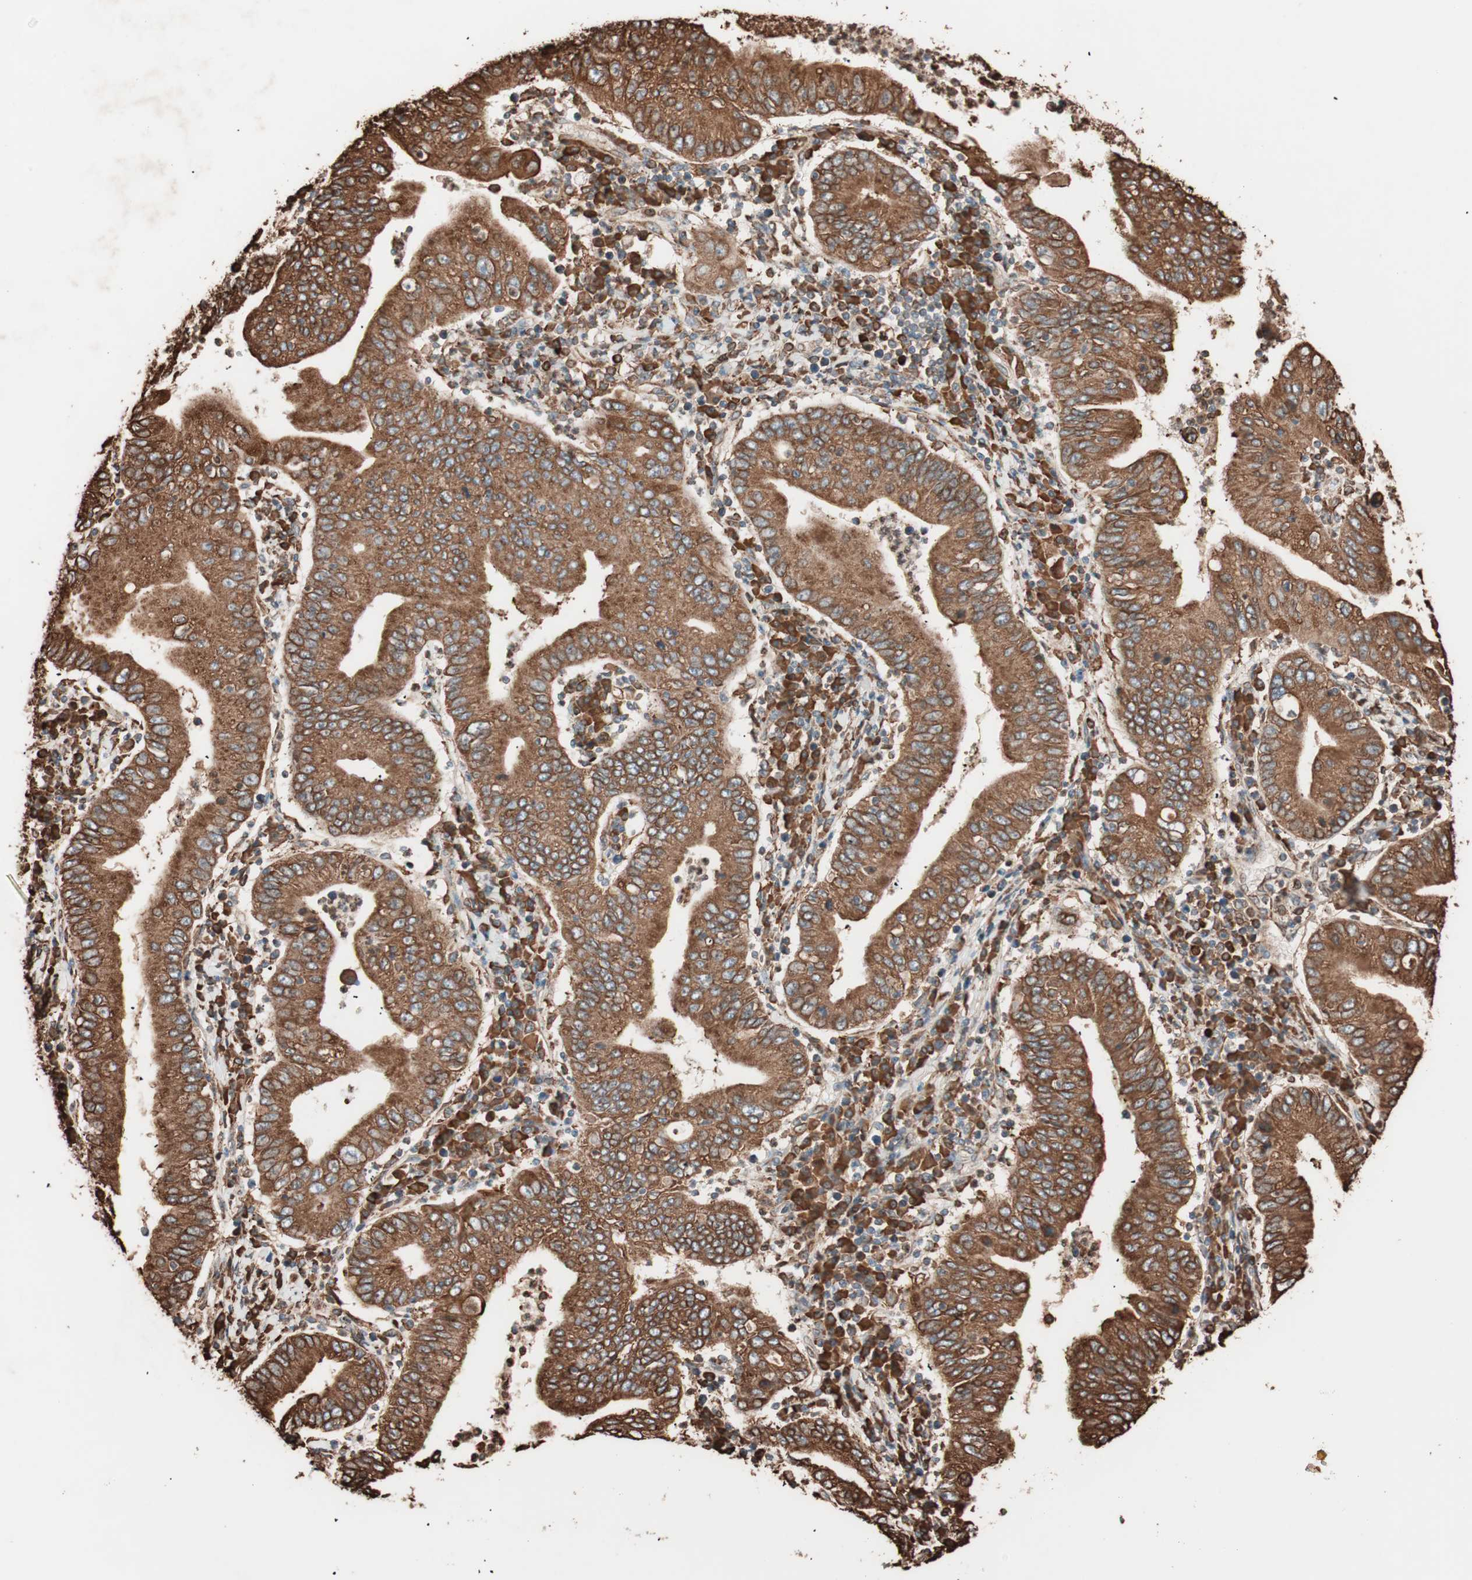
{"staining": {"intensity": "strong", "quantity": ">75%", "location": "cytoplasmic/membranous"}, "tissue": "stomach cancer", "cell_type": "Tumor cells", "image_type": "cancer", "snomed": [{"axis": "morphology", "description": "Normal tissue, NOS"}, {"axis": "morphology", "description": "Adenocarcinoma, NOS"}, {"axis": "topography", "description": "Esophagus"}, {"axis": "topography", "description": "Stomach, upper"}, {"axis": "topography", "description": "Peripheral nerve tissue"}], "caption": "Stomach adenocarcinoma stained for a protein (brown) reveals strong cytoplasmic/membranous positive positivity in approximately >75% of tumor cells.", "gene": "VEGFA", "patient": {"sex": "male", "age": 62}}